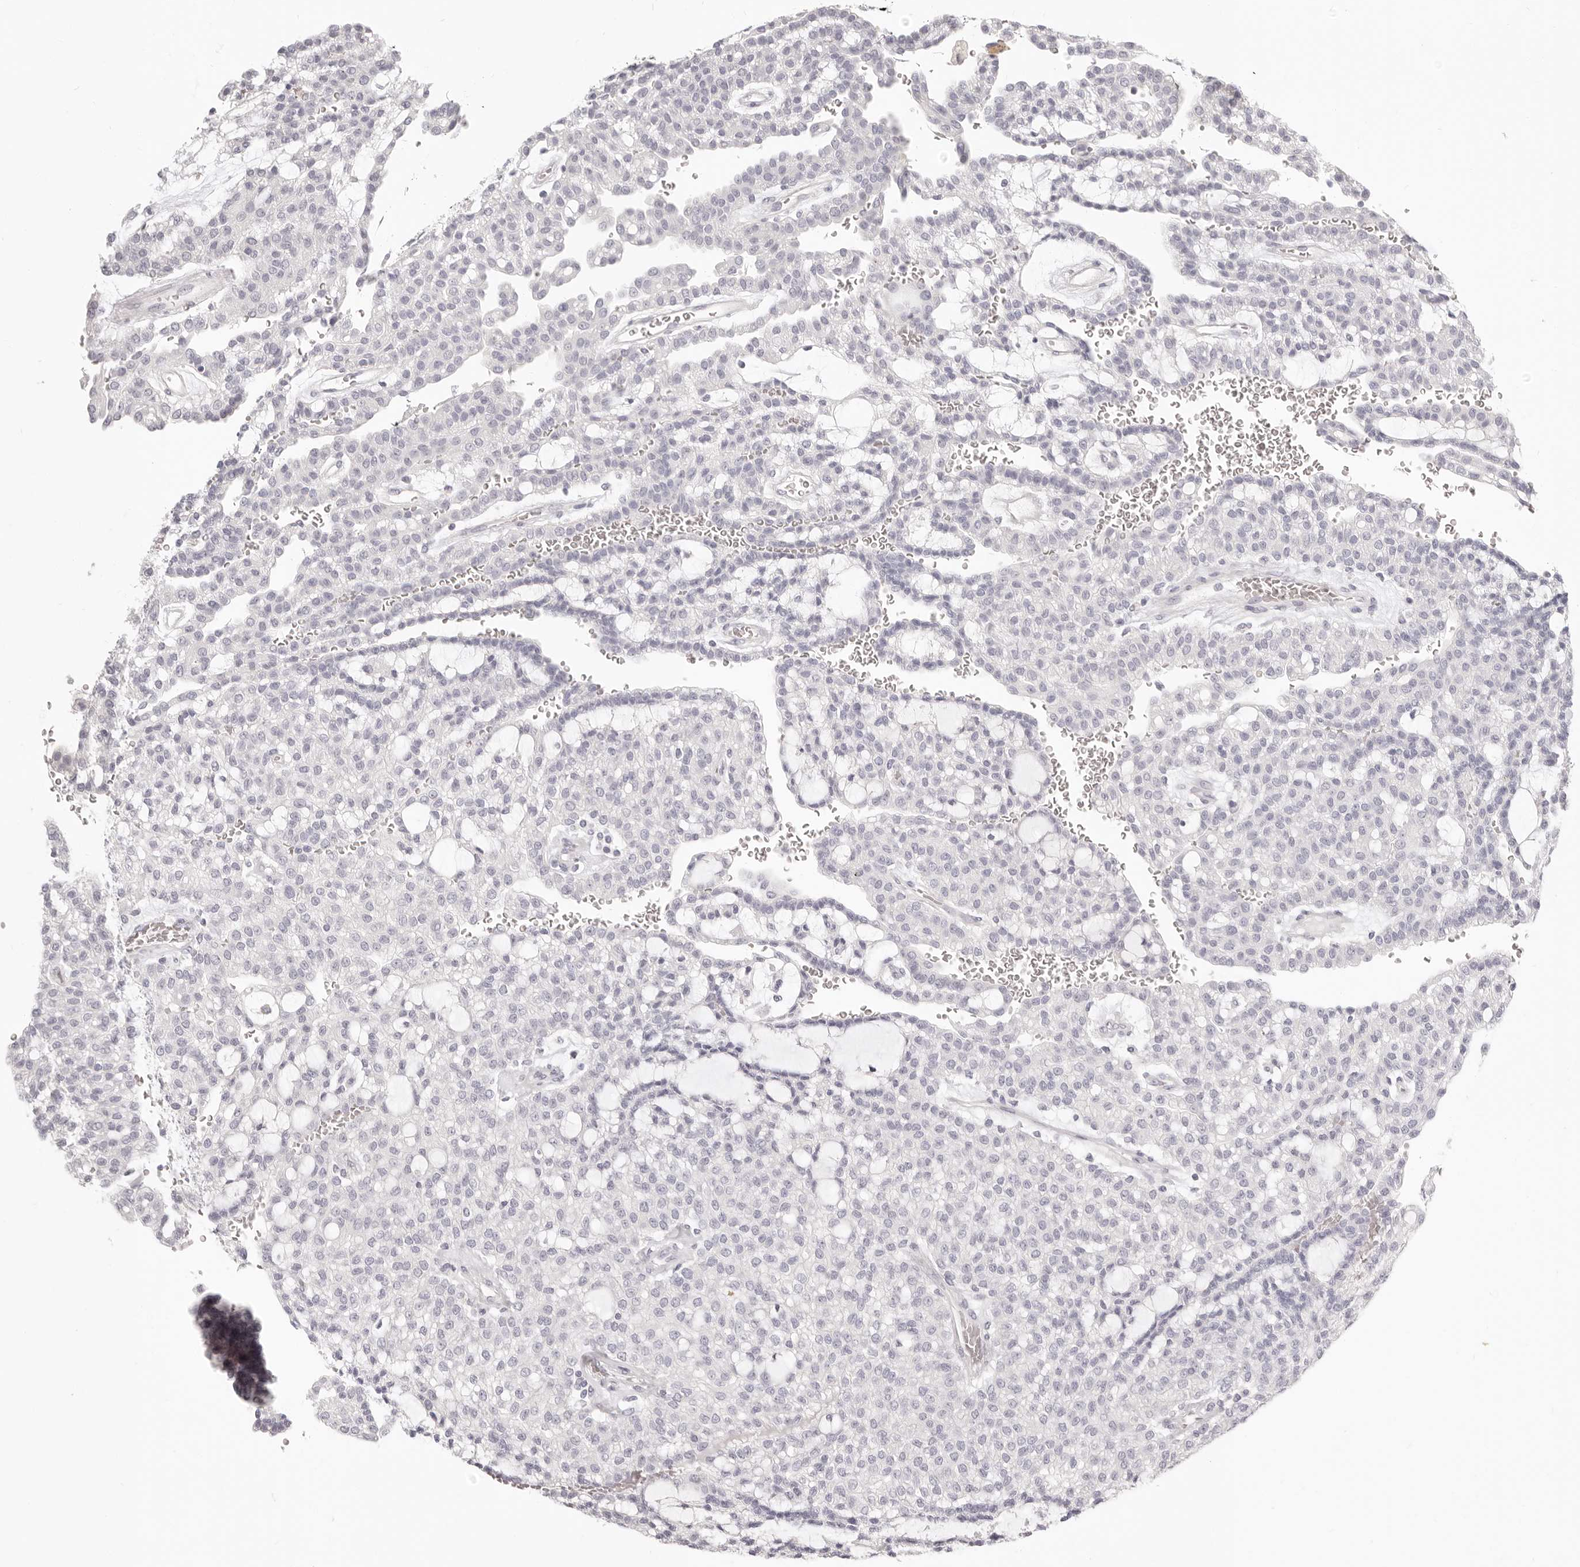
{"staining": {"intensity": "negative", "quantity": "none", "location": "none"}, "tissue": "renal cancer", "cell_type": "Tumor cells", "image_type": "cancer", "snomed": [{"axis": "morphology", "description": "Adenocarcinoma, NOS"}, {"axis": "topography", "description": "Kidney"}], "caption": "Immunohistochemical staining of renal cancer (adenocarcinoma) displays no significant expression in tumor cells.", "gene": "FABP1", "patient": {"sex": "male", "age": 63}}